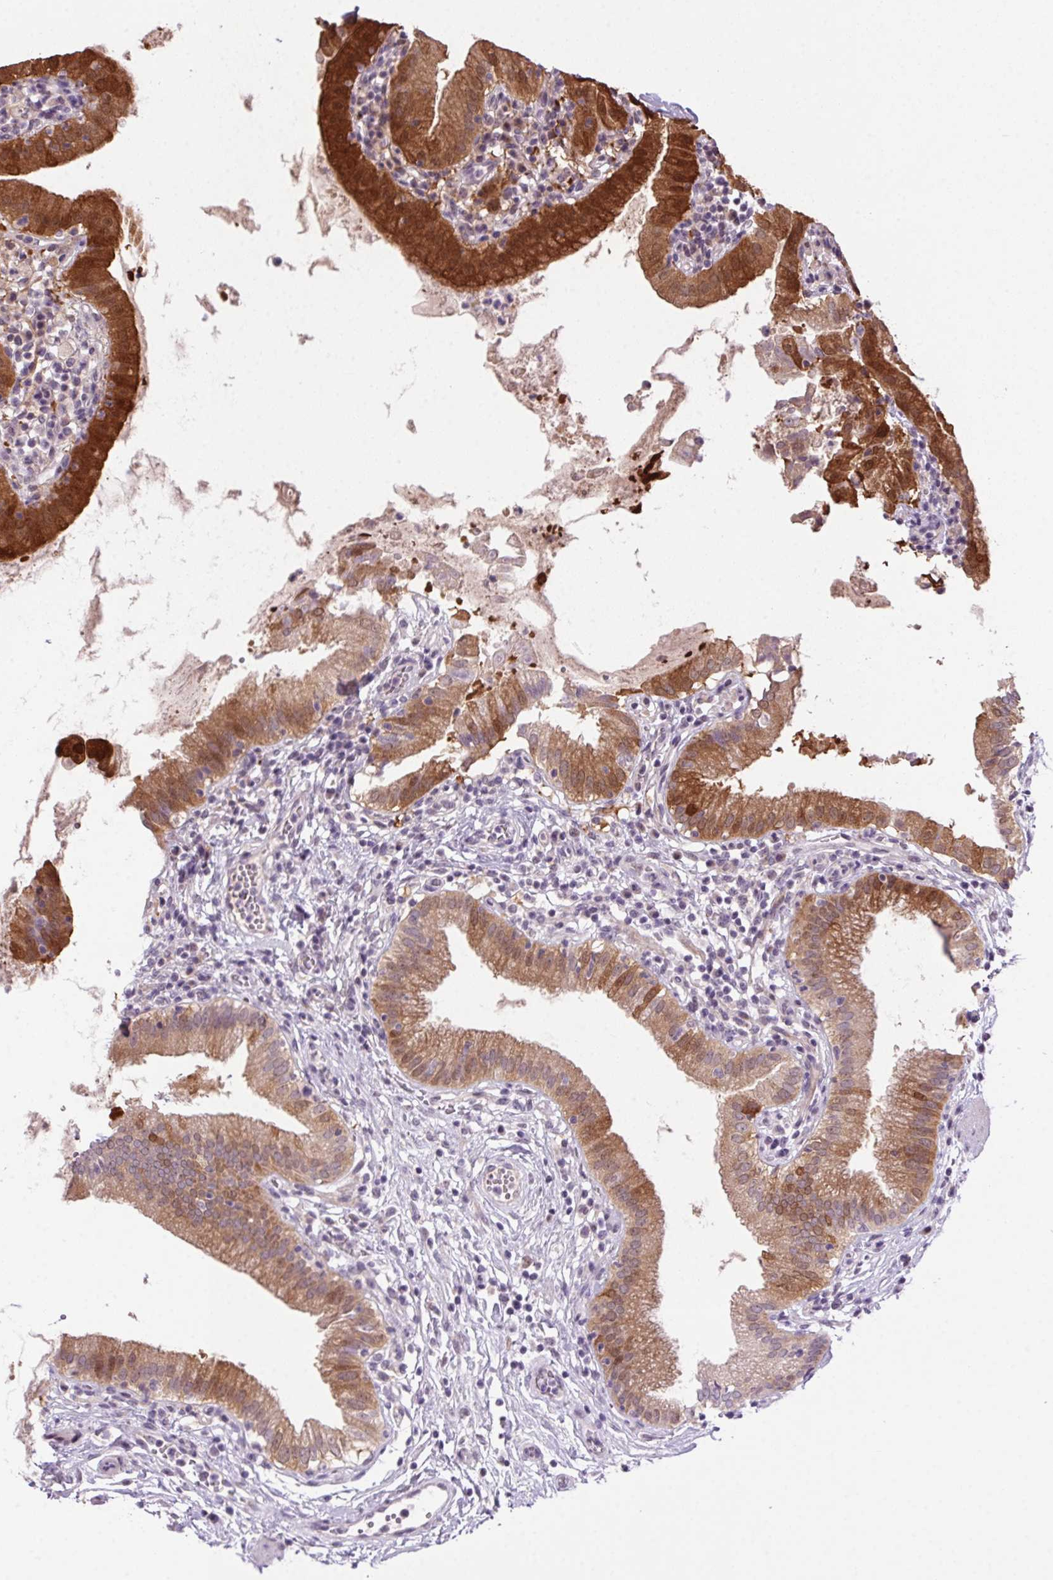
{"staining": {"intensity": "strong", "quantity": ">75%", "location": "cytoplasmic/membranous"}, "tissue": "gallbladder", "cell_type": "Glandular cells", "image_type": "normal", "snomed": [{"axis": "morphology", "description": "Normal tissue, NOS"}, {"axis": "topography", "description": "Gallbladder"}], "caption": "A brown stain highlights strong cytoplasmic/membranous positivity of a protein in glandular cells of benign gallbladder. The staining is performed using DAB brown chromogen to label protein expression. The nuclei are counter-stained blue using hematoxylin.", "gene": "LRRTM1", "patient": {"sex": "female", "age": 65}}